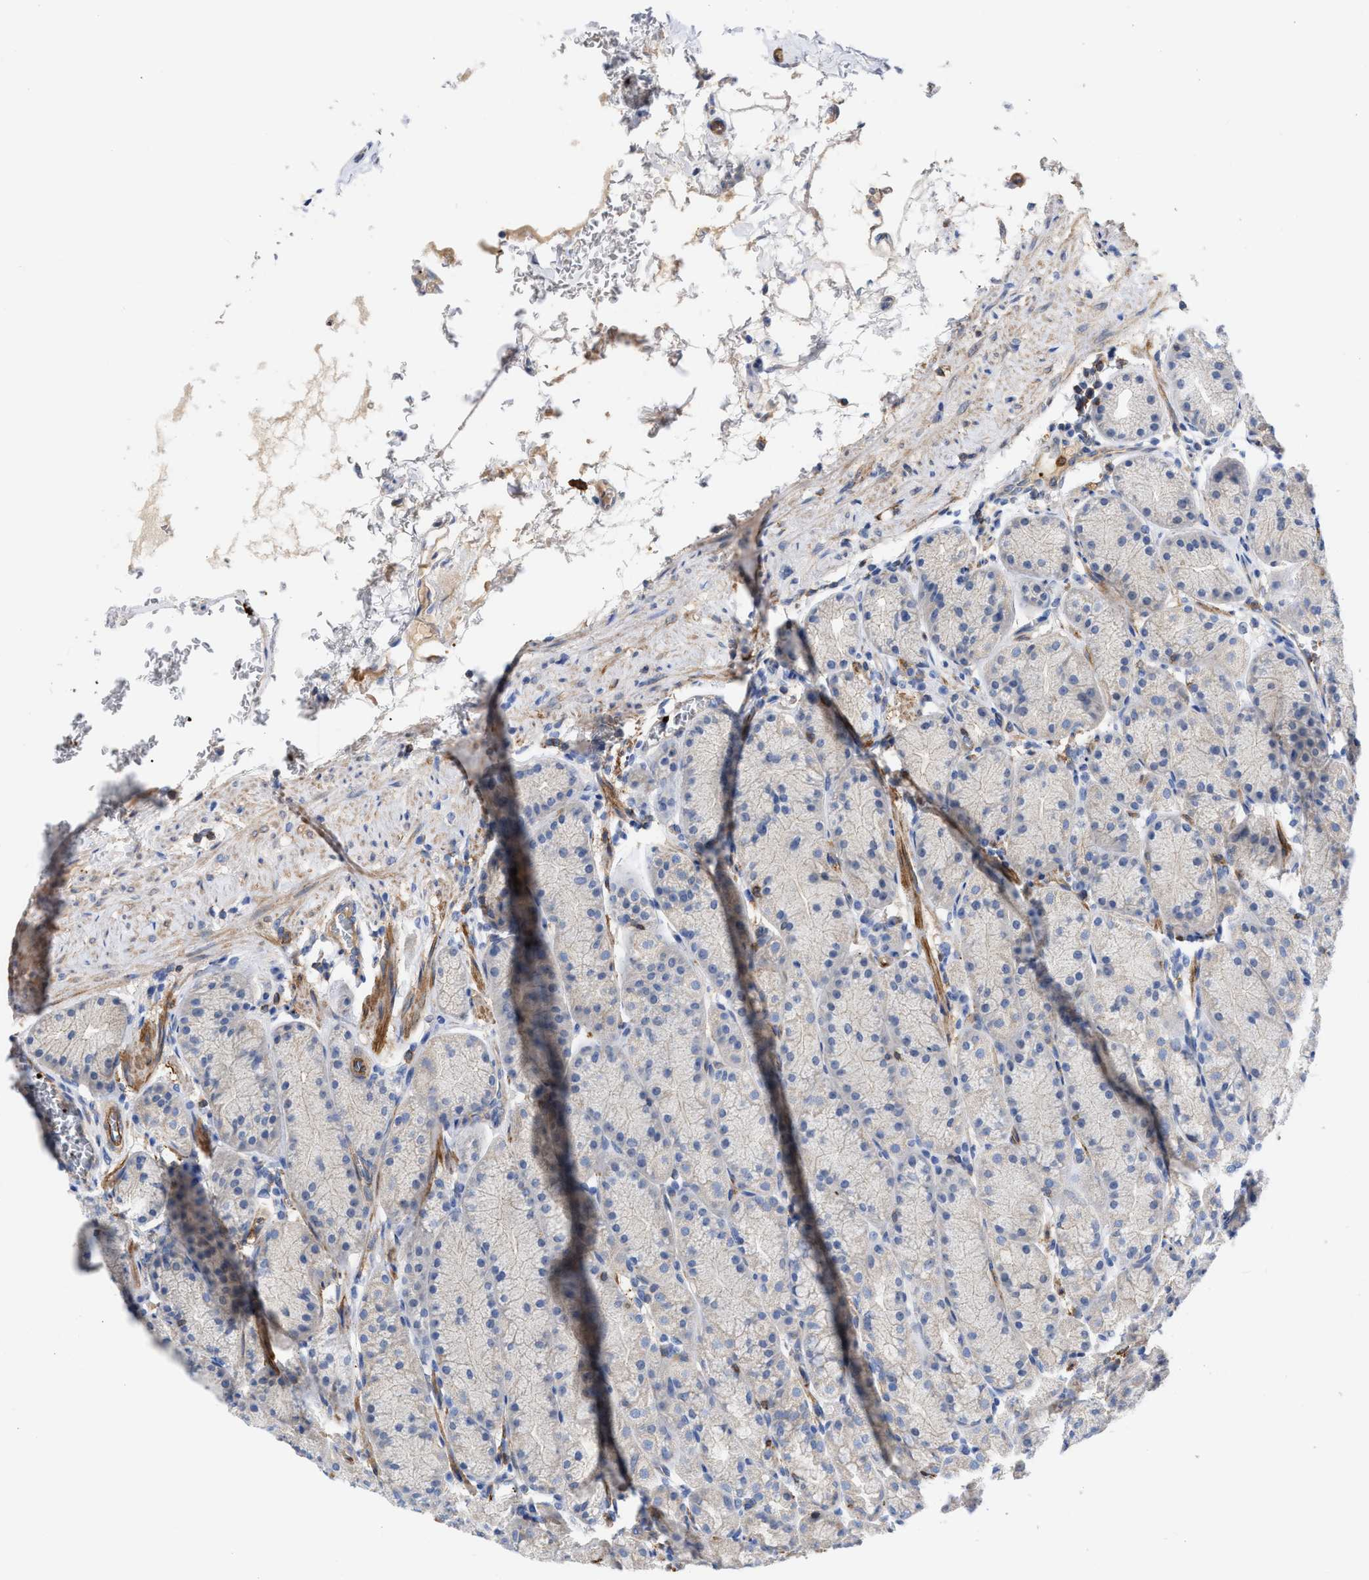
{"staining": {"intensity": "negative", "quantity": "none", "location": "none"}, "tissue": "stomach", "cell_type": "Glandular cells", "image_type": "normal", "snomed": [{"axis": "morphology", "description": "Normal tissue, NOS"}, {"axis": "topography", "description": "Stomach"}], "caption": "Glandular cells show no significant protein staining in normal stomach. (Stains: DAB (3,3'-diaminobenzidine) immunohistochemistry with hematoxylin counter stain, Microscopy: brightfield microscopy at high magnification).", "gene": "HS3ST5", "patient": {"sex": "male", "age": 42}}